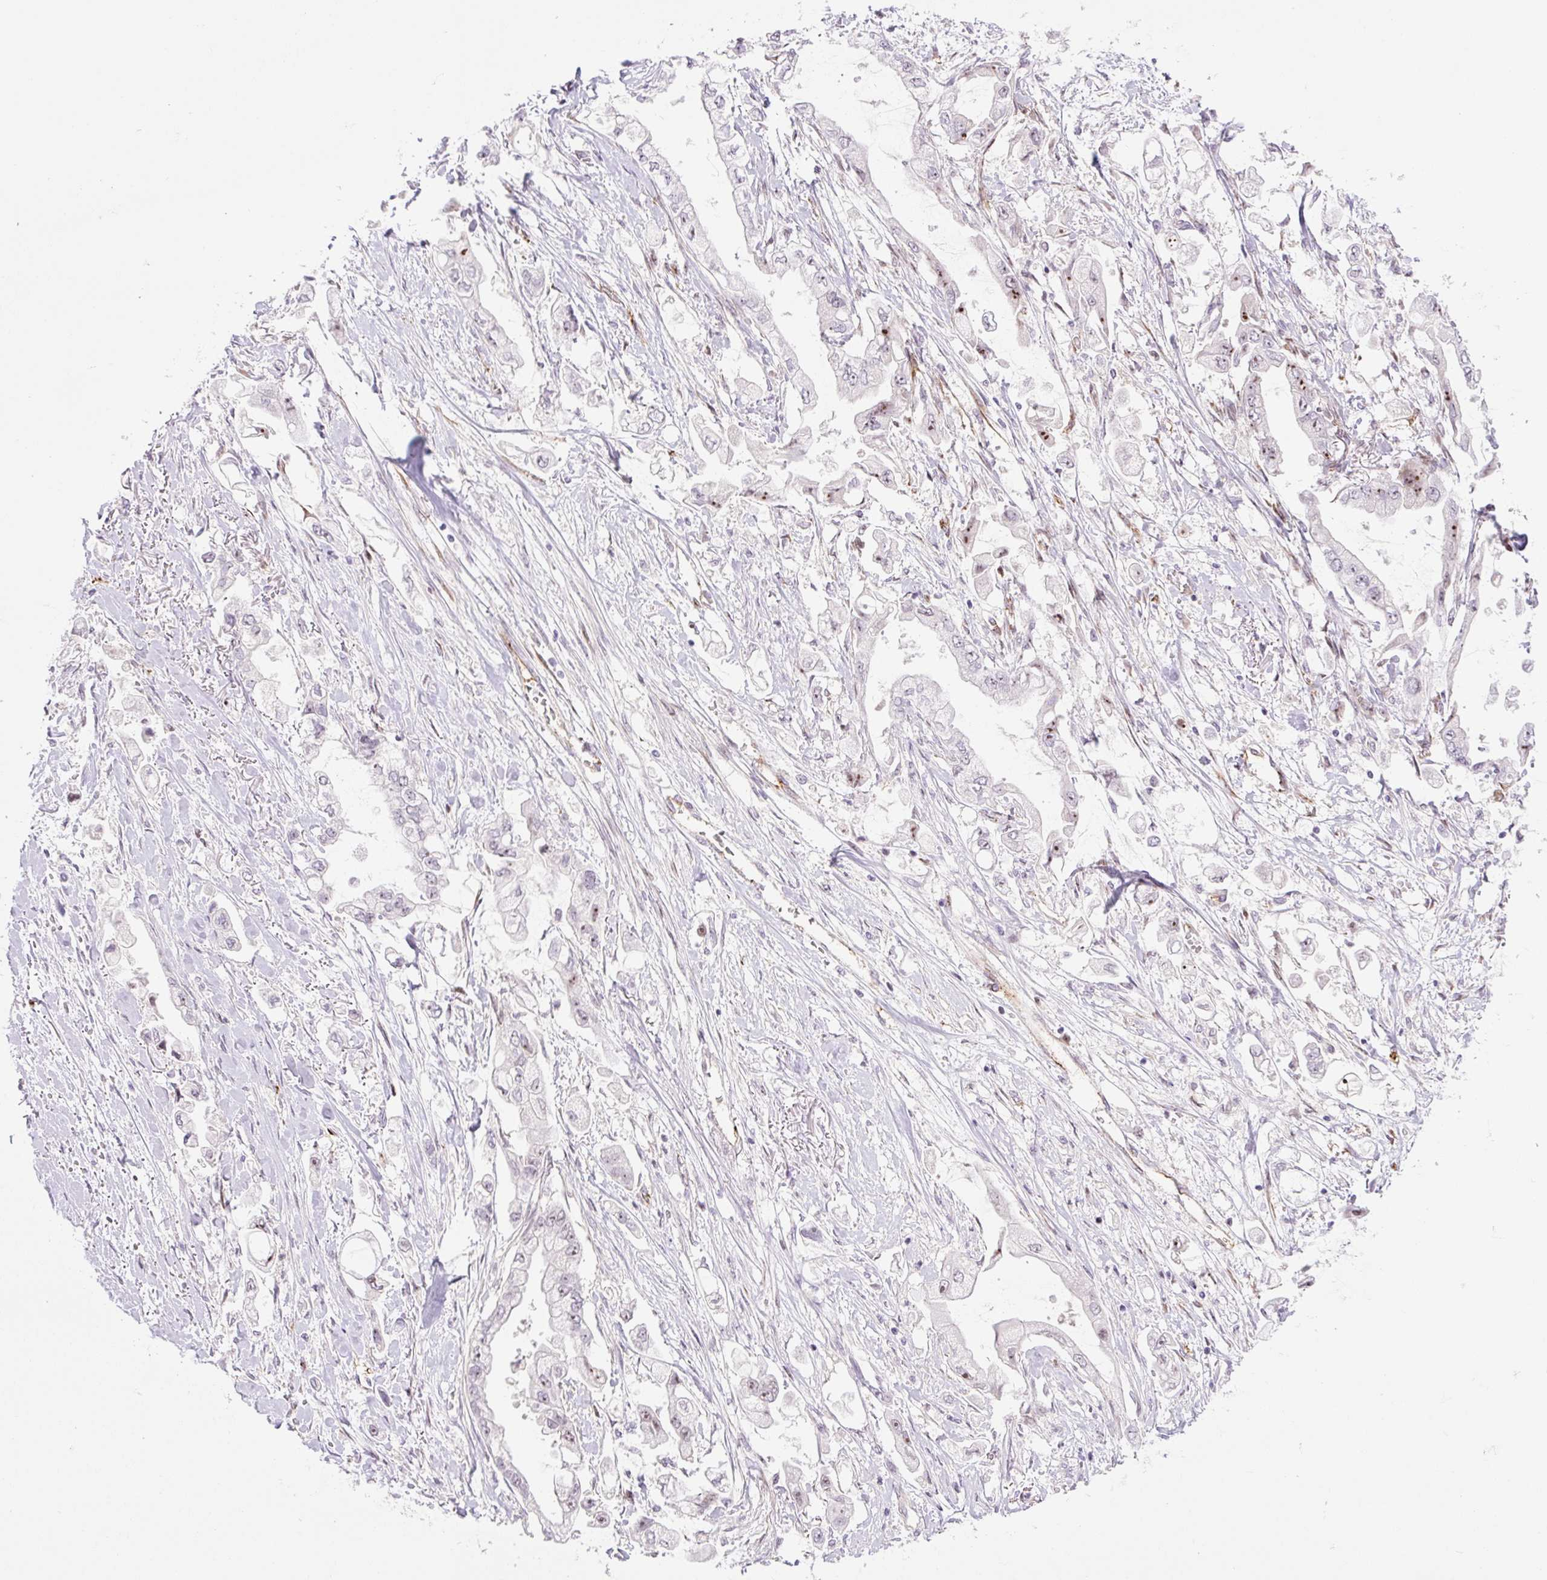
{"staining": {"intensity": "moderate", "quantity": "<25%", "location": "nuclear"}, "tissue": "stomach cancer", "cell_type": "Tumor cells", "image_type": "cancer", "snomed": [{"axis": "morphology", "description": "Adenocarcinoma, NOS"}, {"axis": "topography", "description": "Stomach"}], "caption": "Immunohistochemical staining of stomach cancer (adenocarcinoma) shows low levels of moderate nuclear protein positivity in about <25% of tumor cells.", "gene": "ZNF417", "patient": {"sex": "male", "age": 62}}